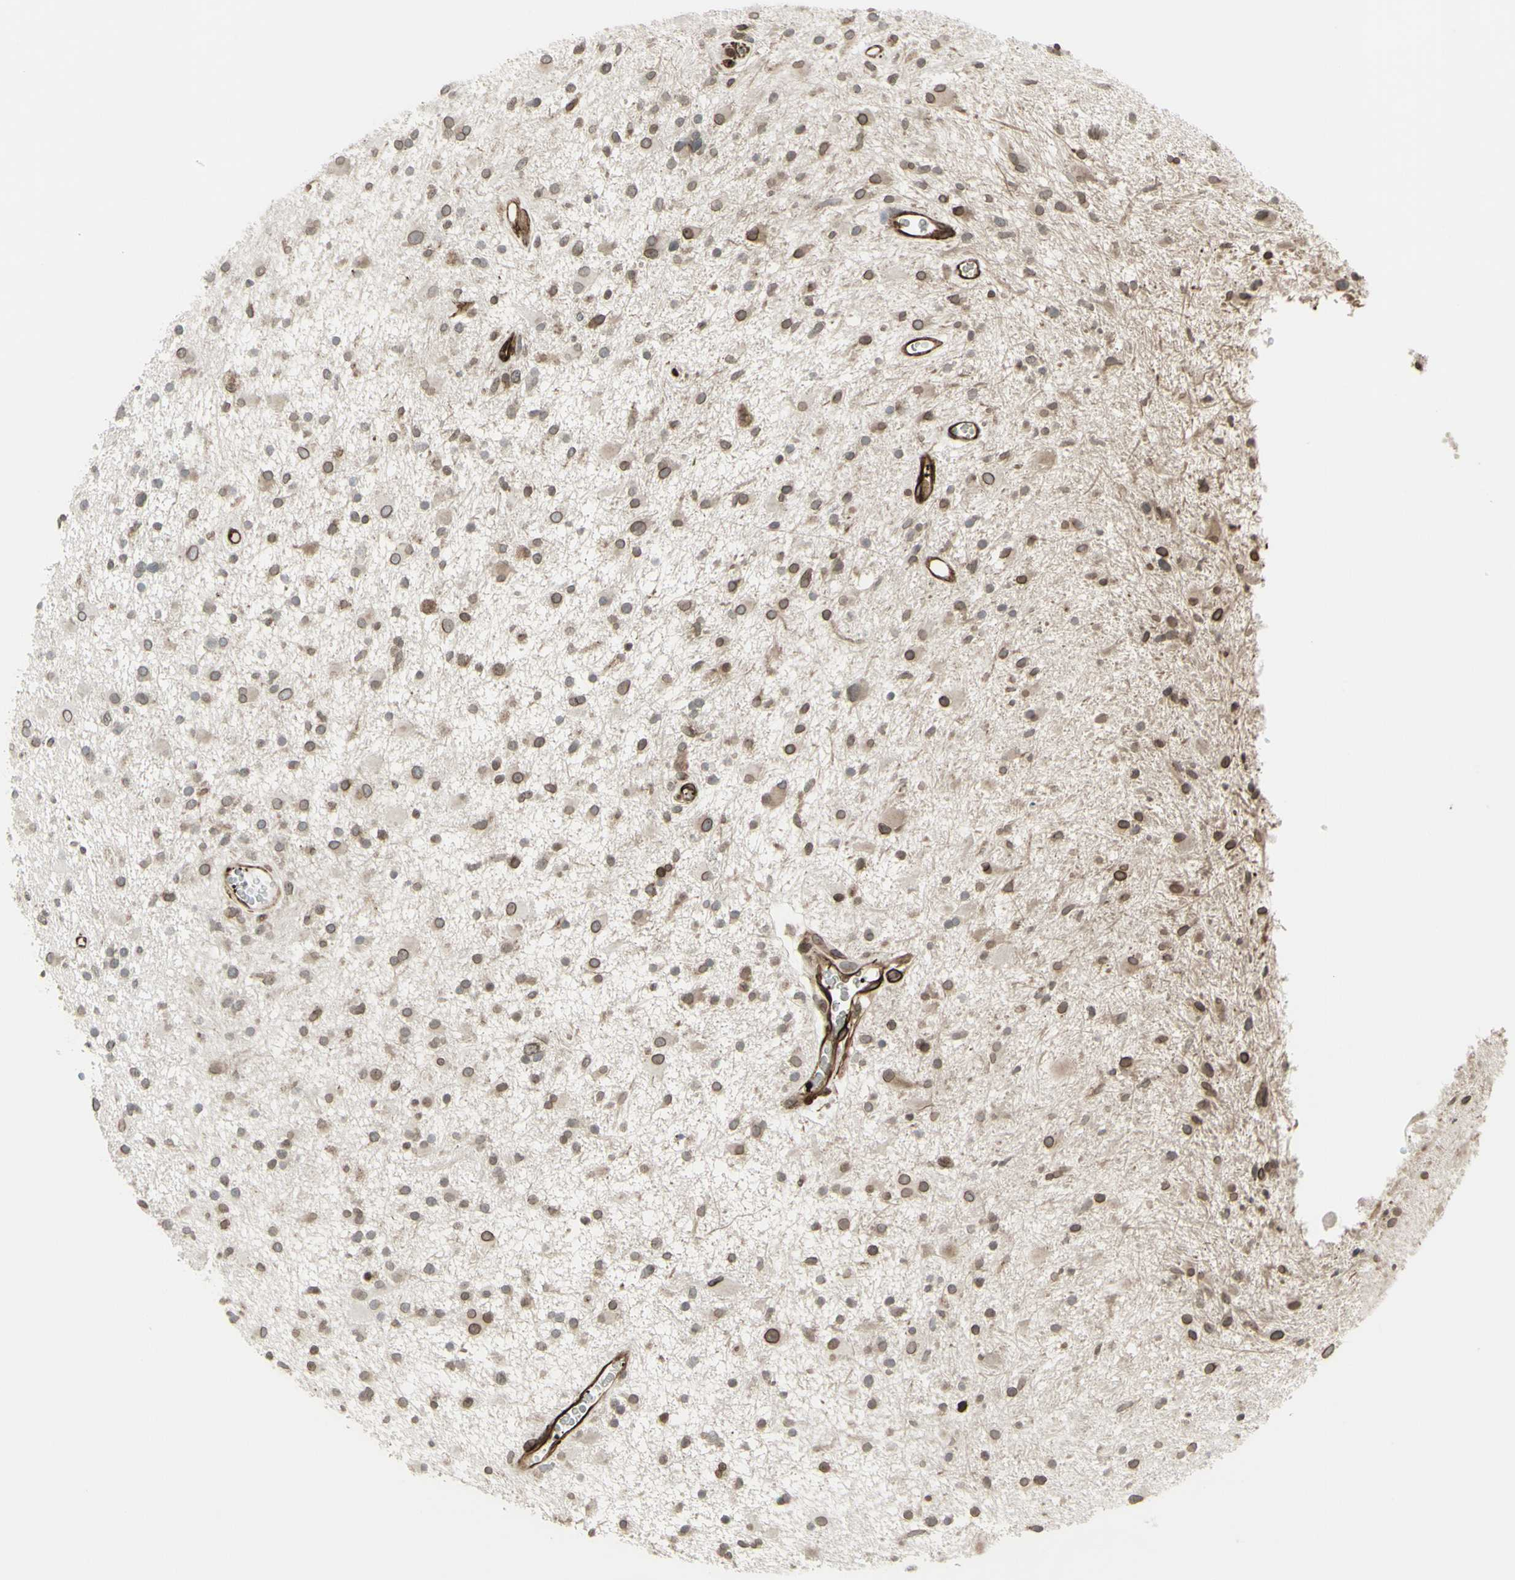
{"staining": {"intensity": "moderate", "quantity": ">75%", "location": "cytoplasmic/membranous,nuclear"}, "tissue": "glioma", "cell_type": "Tumor cells", "image_type": "cancer", "snomed": [{"axis": "morphology", "description": "Glioma, malignant, High grade"}, {"axis": "topography", "description": "Brain"}], "caption": "Malignant high-grade glioma stained for a protein shows moderate cytoplasmic/membranous and nuclear positivity in tumor cells.", "gene": "DTX3L", "patient": {"sex": "male", "age": 33}}